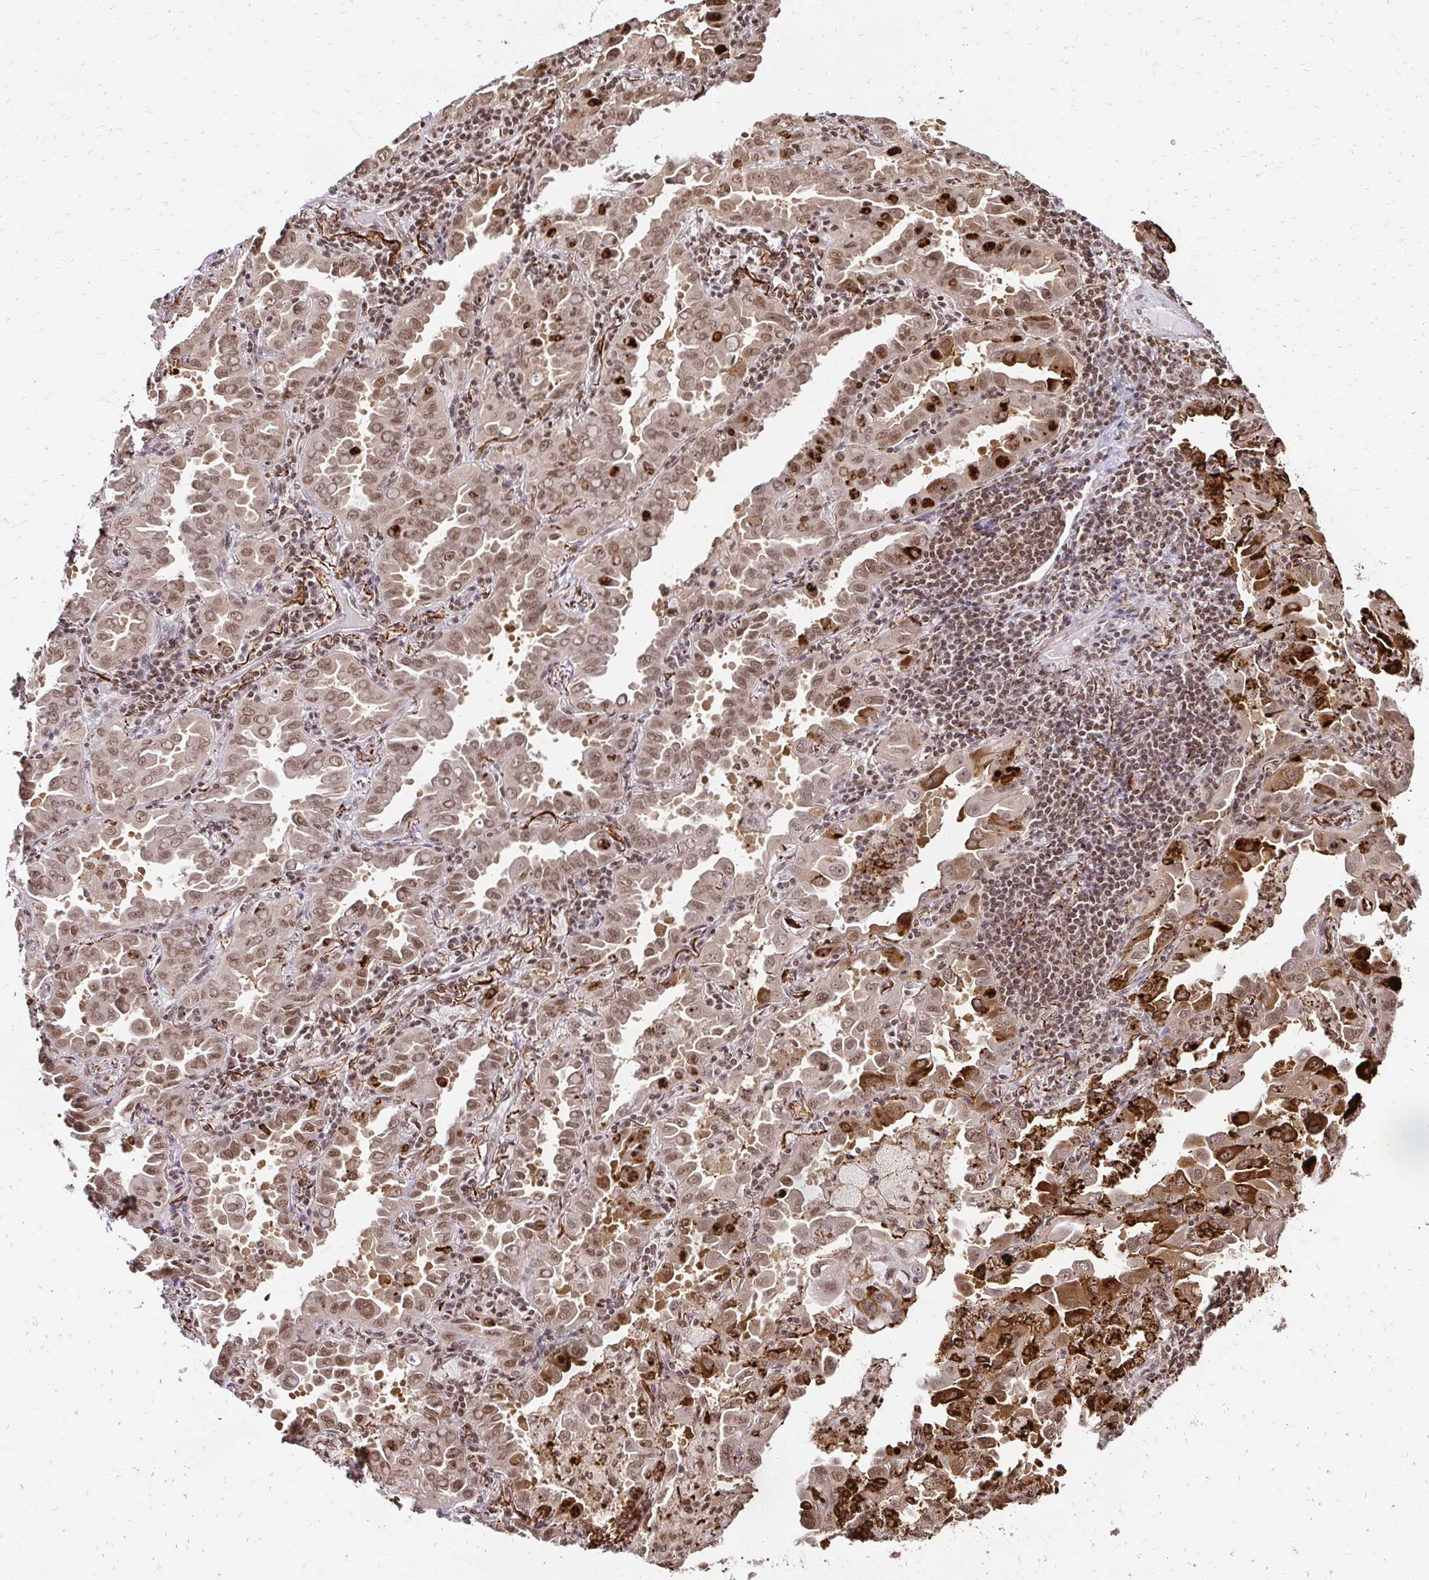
{"staining": {"intensity": "moderate", "quantity": ">75%", "location": "cytoplasmic/membranous,nuclear"}, "tissue": "lung cancer", "cell_type": "Tumor cells", "image_type": "cancer", "snomed": [{"axis": "morphology", "description": "Adenocarcinoma, NOS"}, {"axis": "topography", "description": "Lung"}], "caption": "Immunohistochemical staining of human adenocarcinoma (lung) shows moderate cytoplasmic/membranous and nuclear protein positivity in about >75% of tumor cells. The staining is performed using DAB (3,3'-diaminobenzidine) brown chromogen to label protein expression. The nuclei are counter-stained blue using hematoxylin.", "gene": "GLYR1", "patient": {"sex": "male", "age": 64}}